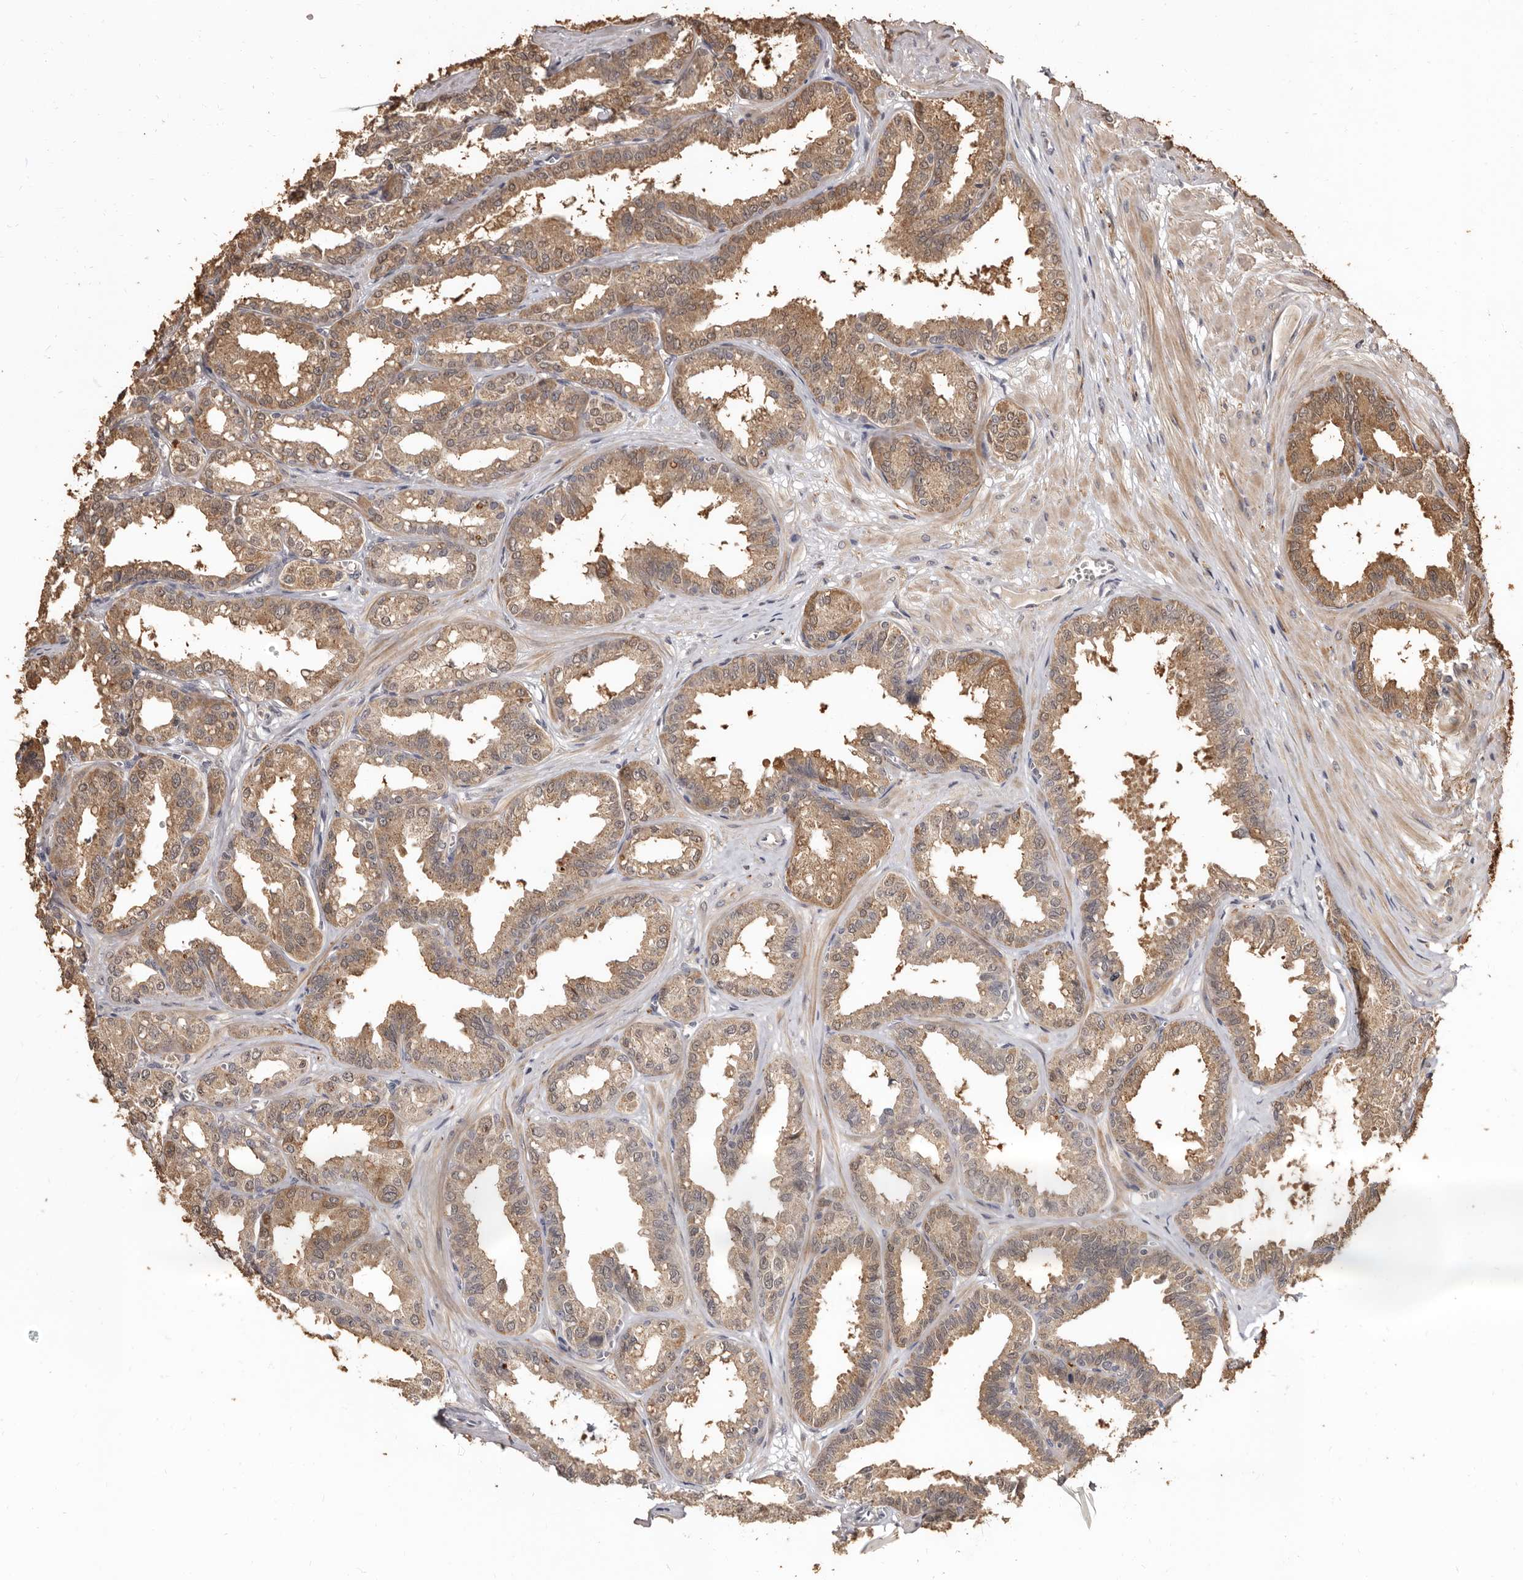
{"staining": {"intensity": "moderate", "quantity": ">75%", "location": "cytoplasmic/membranous"}, "tissue": "seminal vesicle", "cell_type": "Glandular cells", "image_type": "normal", "snomed": [{"axis": "morphology", "description": "Normal tissue, NOS"}, {"axis": "topography", "description": "Prostate"}, {"axis": "topography", "description": "Seminal veicle"}], "caption": "DAB (3,3'-diaminobenzidine) immunohistochemical staining of unremarkable seminal vesicle demonstrates moderate cytoplasmic/membranous protein positivity in about >75% of glandular cells. The staining was performed using DAB to visualize the protein expression in brown, while the nuclei were stained in blue with hematoxylin (Magnification: 20x).", "gene": "INAVA", "patient": {"sex": "male", "age": 51}}